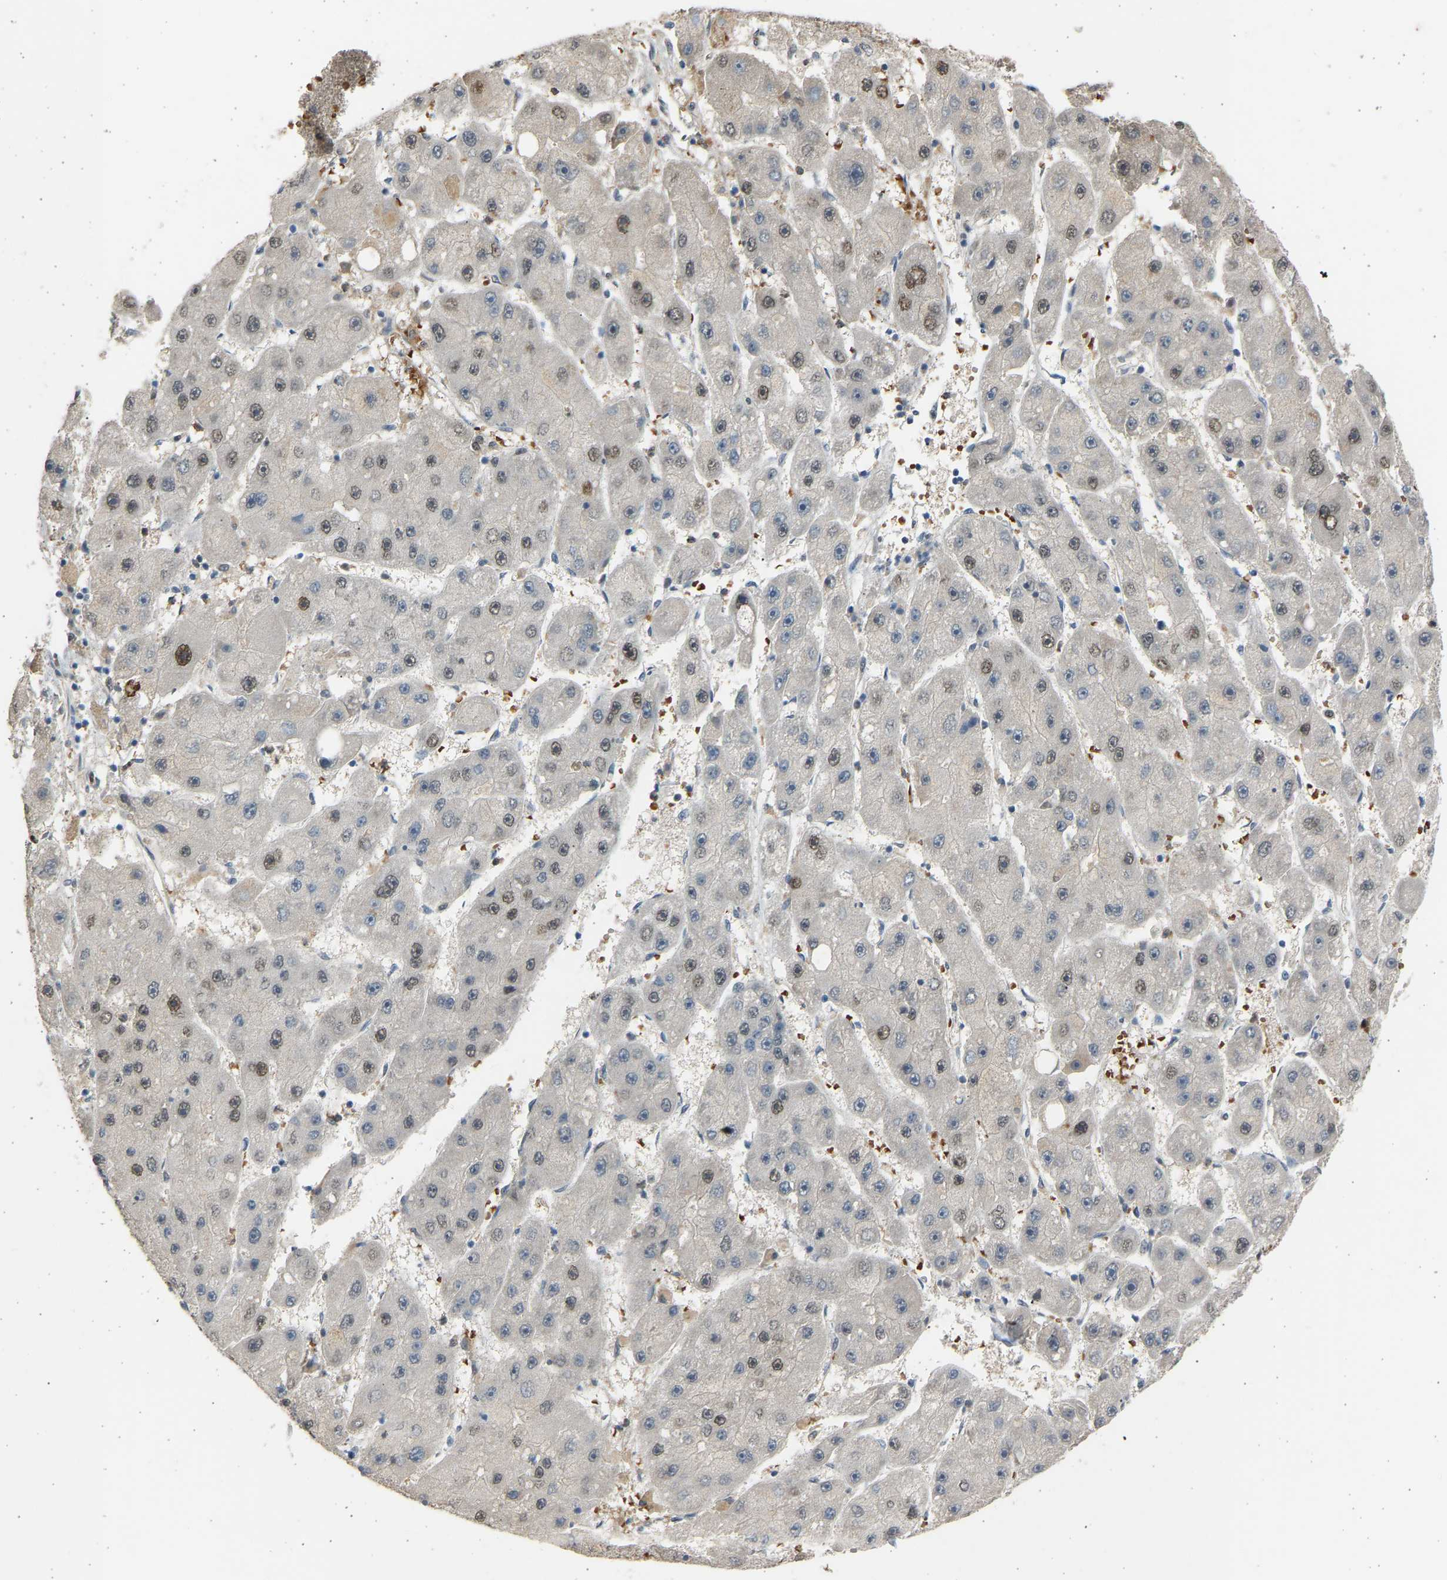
{"staining": {"intensity": "moderate", "quantity": ">75%", "location": "nuclear"}, "tissue": "liver cancer", "cell_type": "Tumor cells", "image_type": "cancer", "snomed": [{"axis": "morphology", "description": "Carcinoma, Hepatocellular, NOS"}, {"axis": "topography", "description": "Liver"}], "caption": "A photomicrograph of human liver cancer stained for a protein reveals moderate nuclear brown staining in tumor cells.", "gene": "BIRC2", "patient": {"sex": "female", "age": 61}}